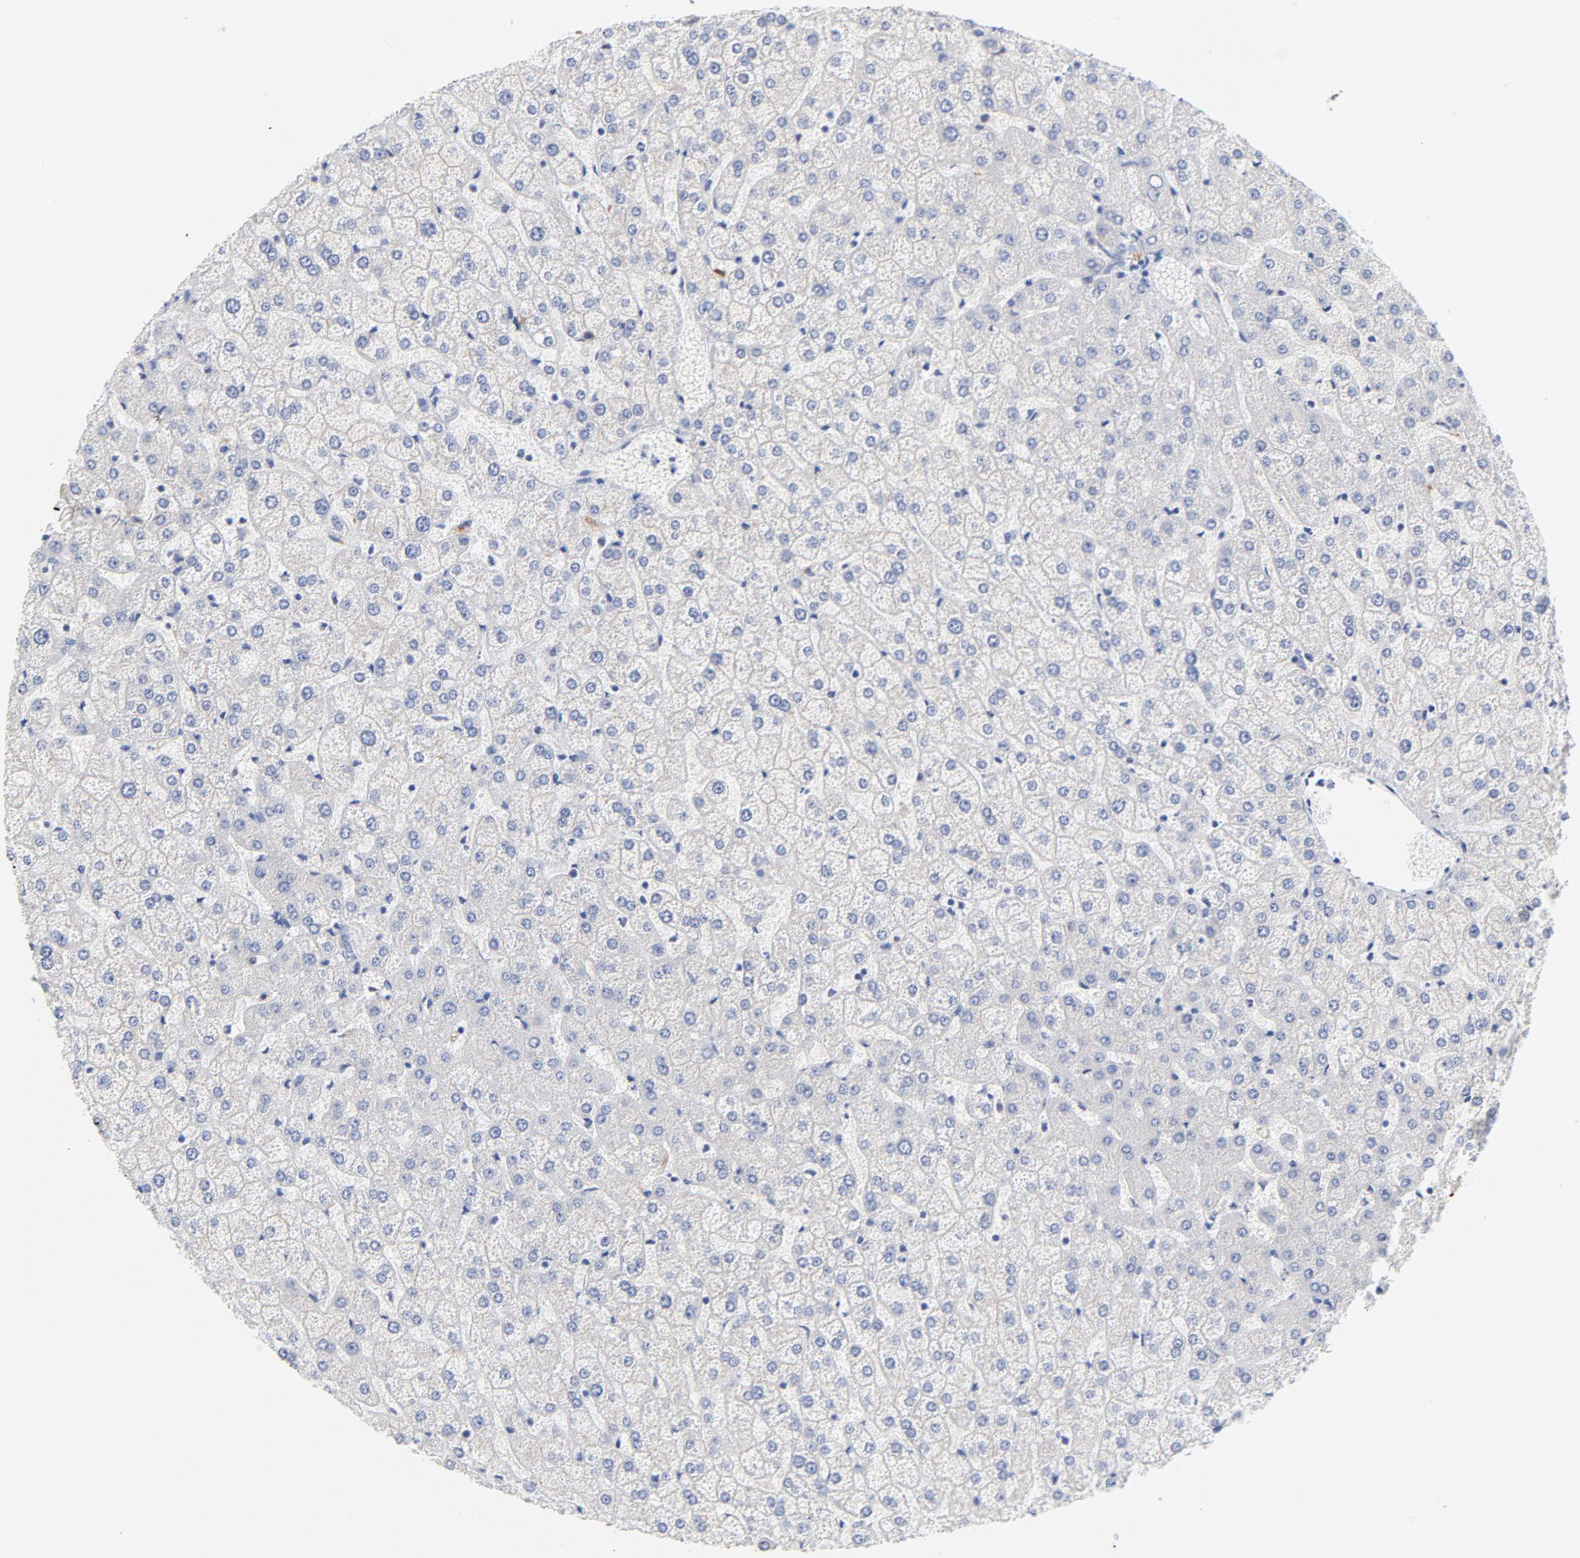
{"staining": {"intensity": "negative", "quantity": "none", "location": "none"}, "tissue": "liver", "cell_type": "Cholangiocytes", "image_type": "normal", "snomed": [{"axis": "morphology", "description": "Normal tissue, NOS"}, {"axis": "topography", "description": "Liver"}], "caption": "IHC micrograph of normal liver stained for a protein (brown), which demonstrates no staining in cholangiocytes.", "gene": "RAPGEF3", "patient": {"sex": "female", "age": 32}}